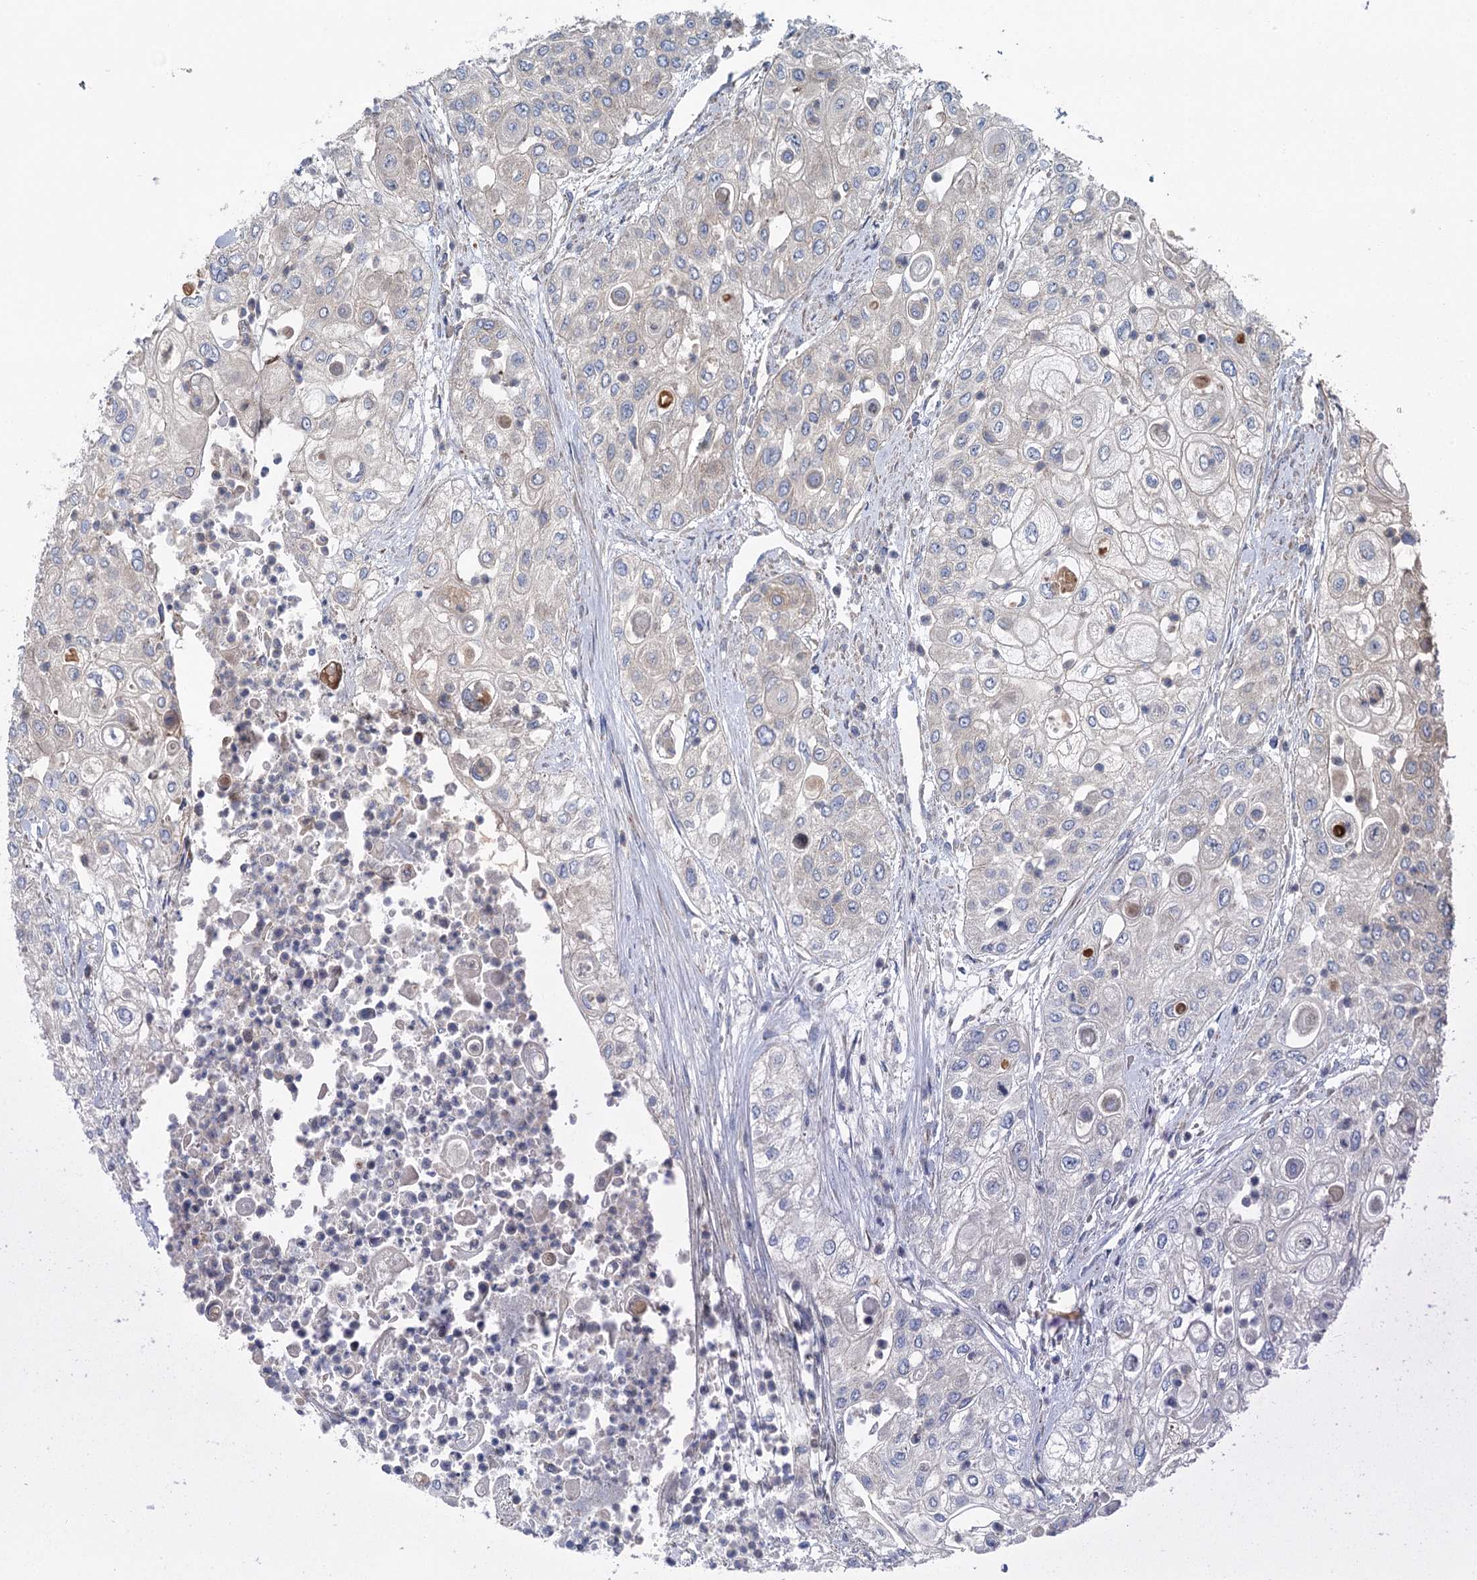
{"staining": {"intensity": "negative", "quantity": "none", "location": "none"}, "tissue": "urothelial cancer", "cell_type": "Tumor cells", "image_type": "cancer", "snomed": [{"axis": "morphology", "description": "Urothelial carcinoma, High grade"}, {"axis": "topography", "description": "Urinary bladder"}], "caption": "An image of human urothelial cancer is negative for staining in tumor cells. The staining is performed using DAB brown chromogen with nuclei counter-stained in using hematoxylin.", "gene": "MARK2", "patient": {"sex": "female", "age": 79}}